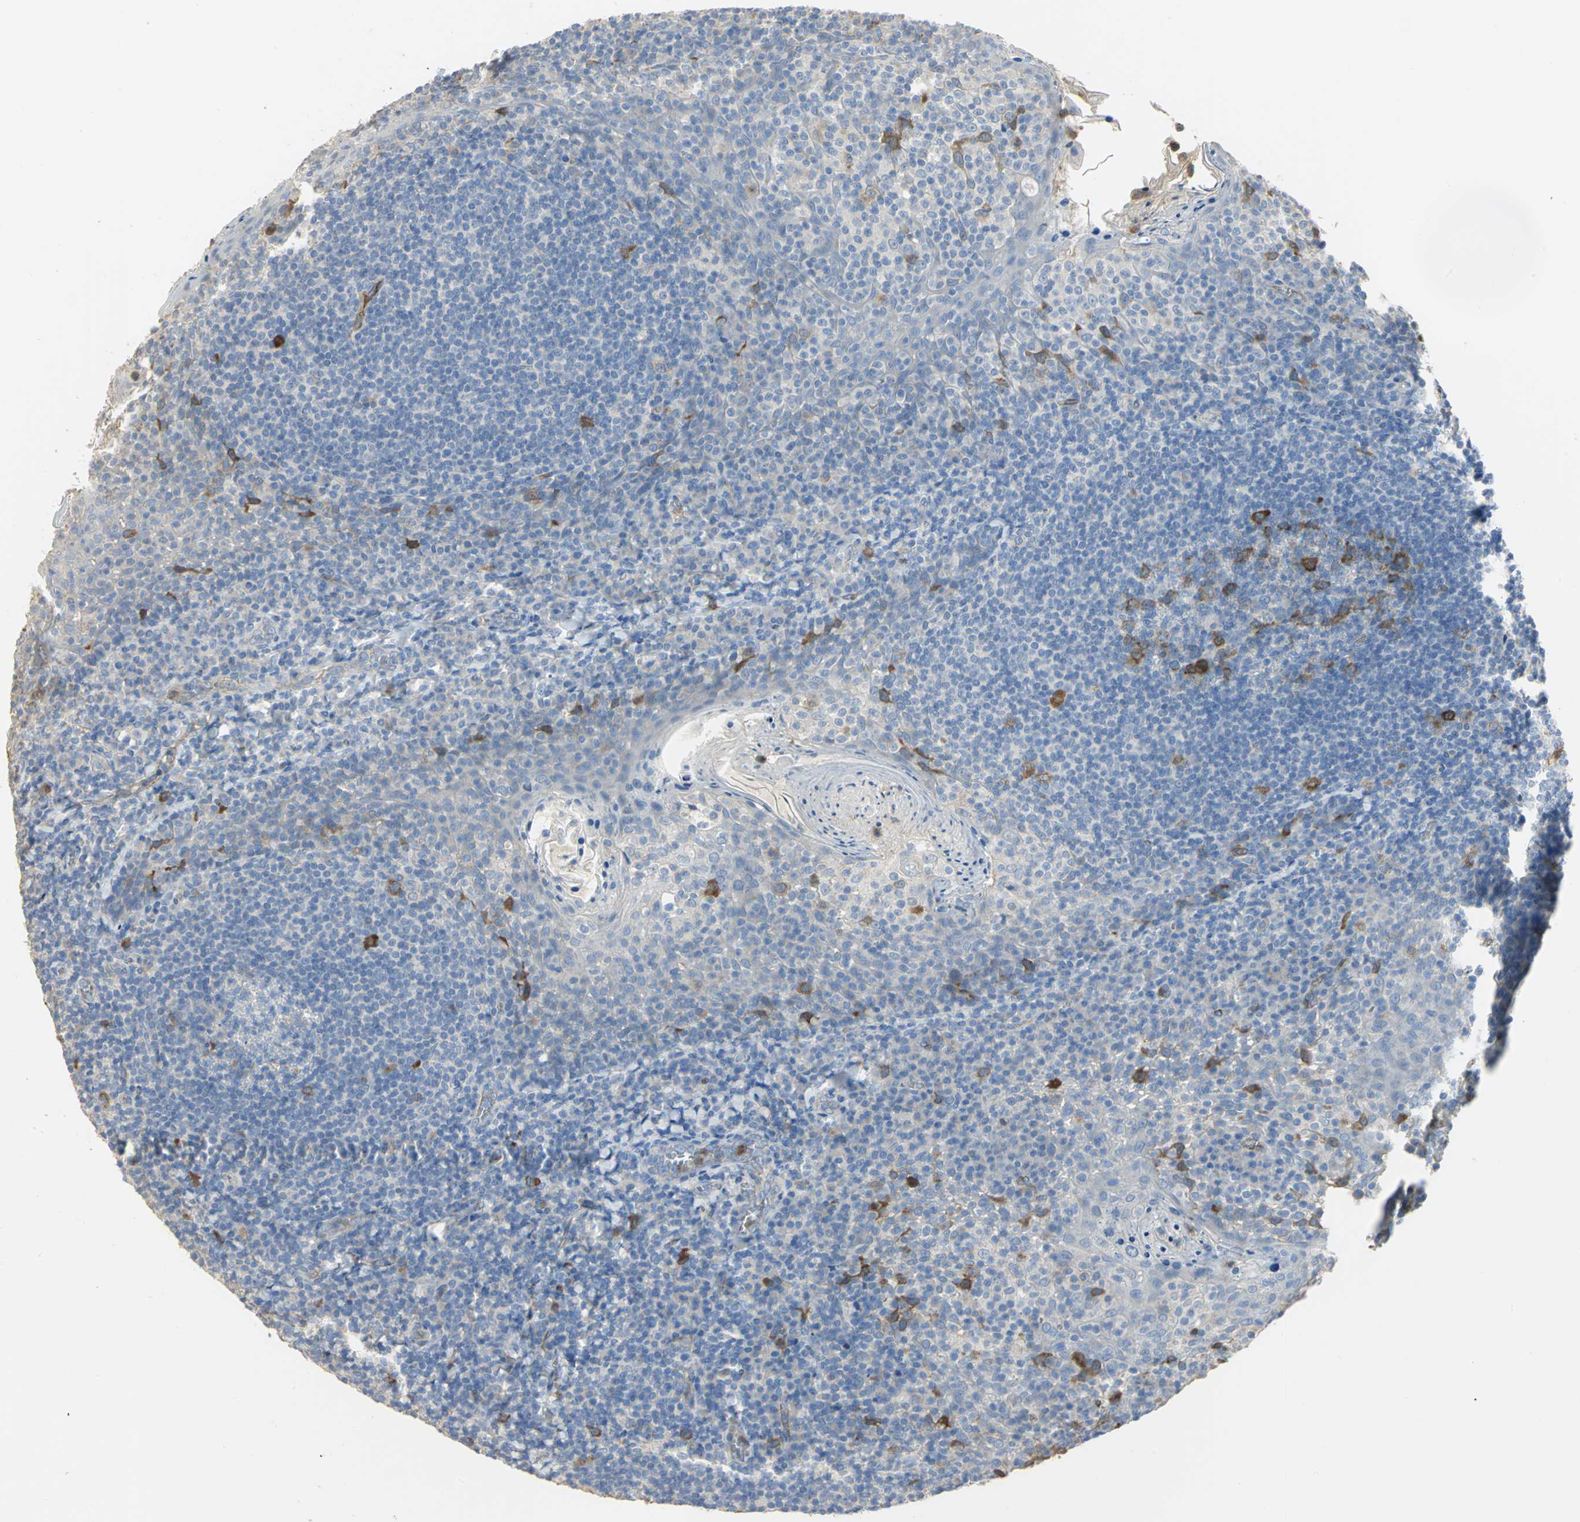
{"staining": {"intensity": "strong", "quantity": "25%-75%", "location": "cytoplasmic/membranous"}, "tissue": "tonsil", "cell_type": "Germinal center cells", "image_type": "normal", "snomed": [{"axis": "morphology", "description": "Normal tissue, NOS"}, {"axis": "topography", "description": "Tonsil"}], "caption": "A photomicrograph showing strong cytoplasmic/membranous expression in about 25%-75% of germinal center cells in unremarkable tonsil, as visualized by brown immunohistochemical staining.", "gene": "DLGAP5", "patient": {"sex": "male", "age": 31}}